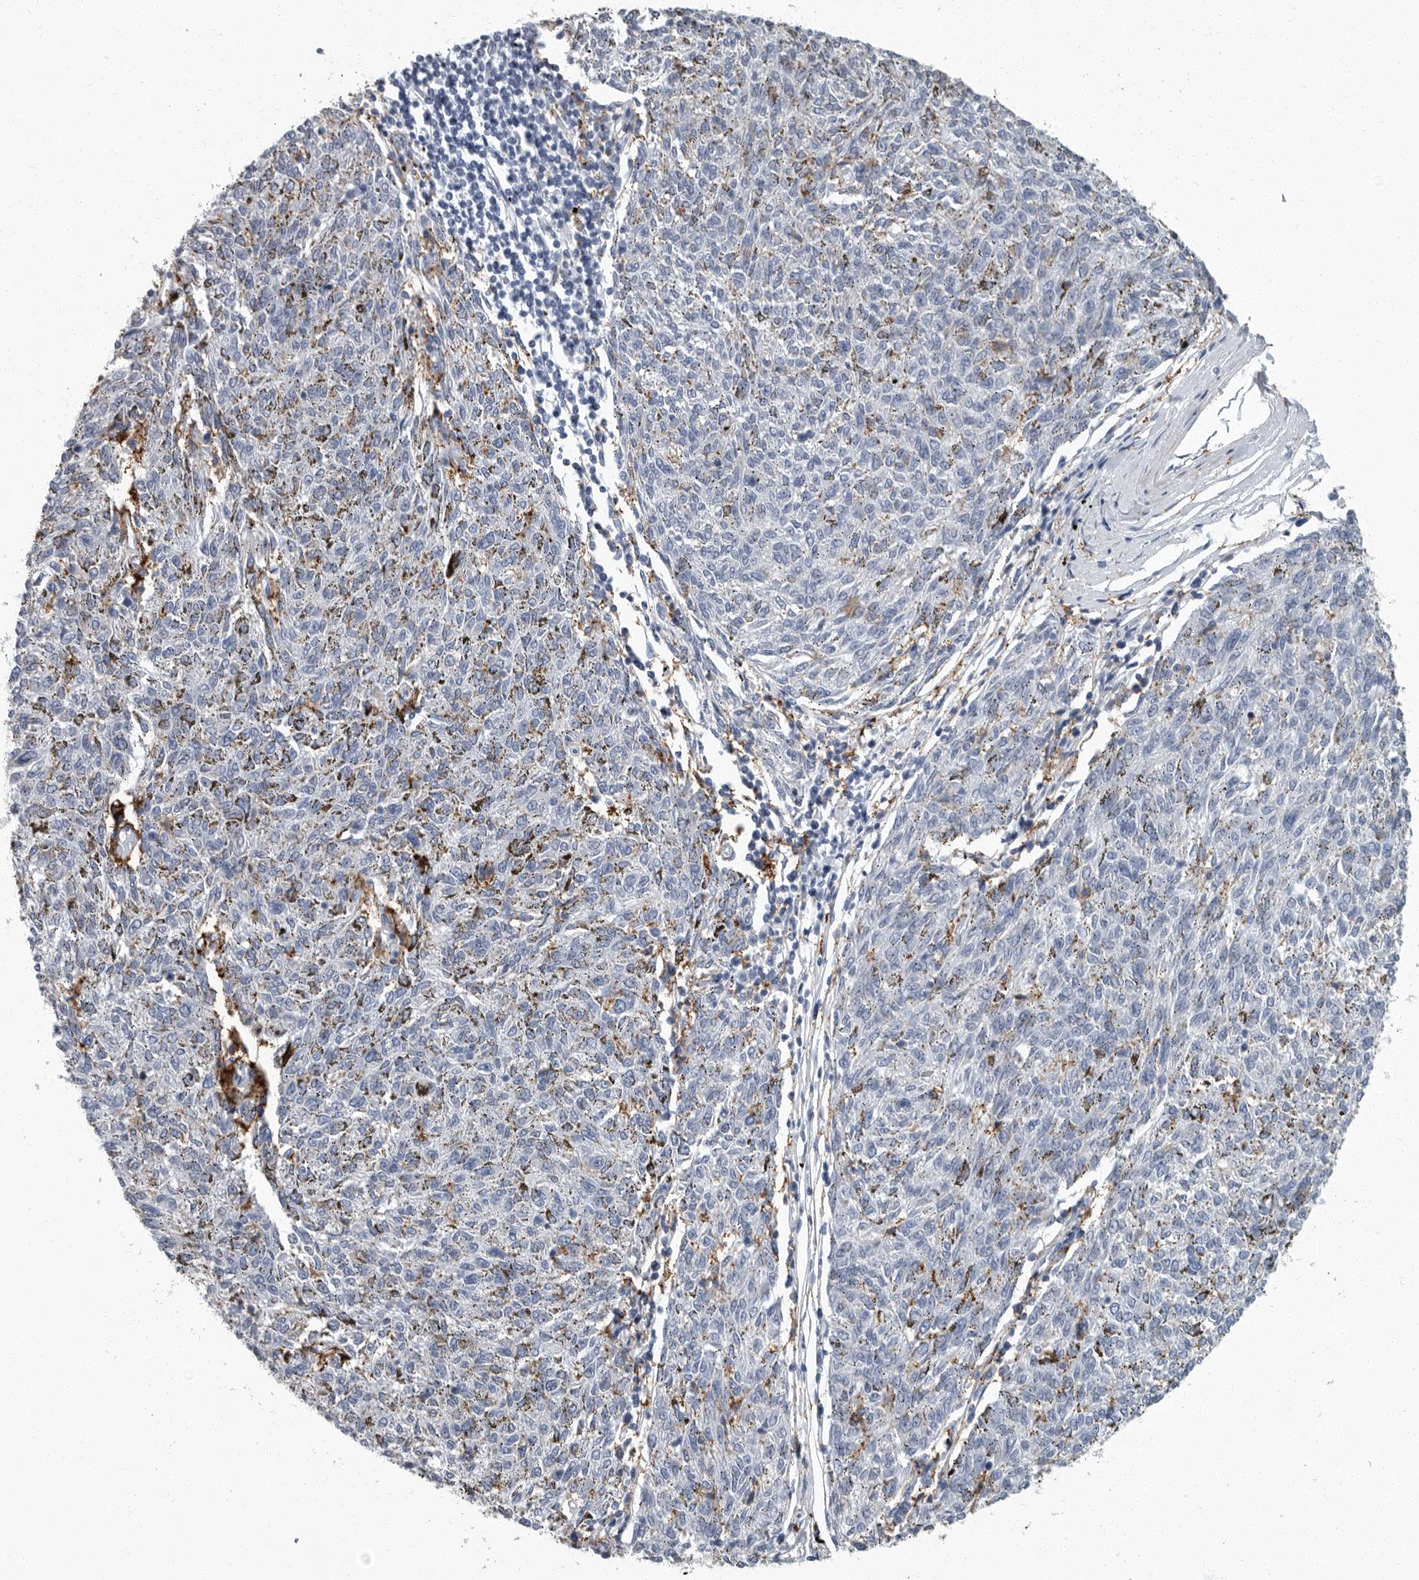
{"staining": {"intensity": "negative", "quantity": "none", "location": "none"}, "tissue": "melanoma", "cell_type": "Tumor cells", "image_type": "cancer", "snomed": [{"axis": "morphology", "description": "Malignant melanoma, NOS"}, {"axis": "topography", "description": "Skin"}], "caption": "IHC of malignant melanoma reveals no staining in tumor cells.", "gene": "FCER1G", "patient": {"sex": "female", "age": 72}}